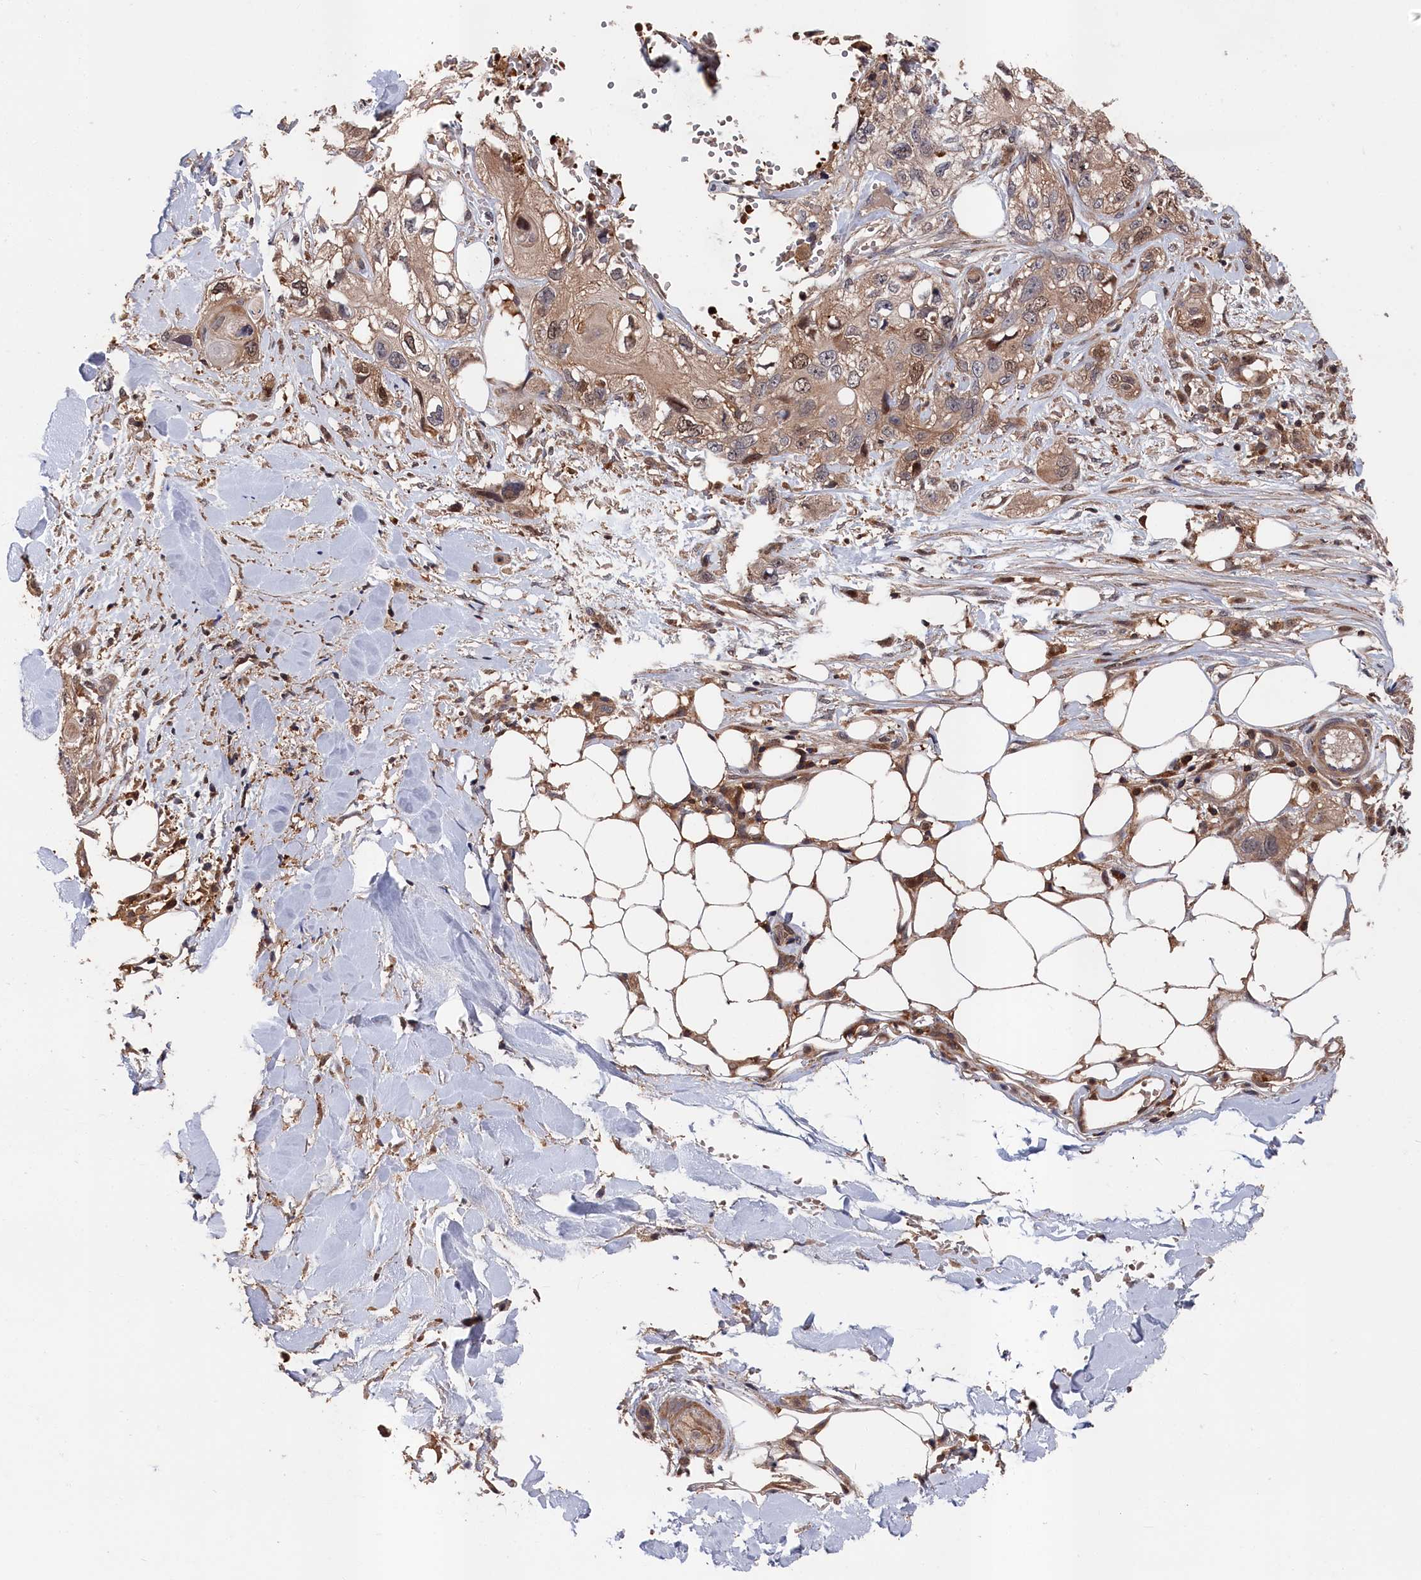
{"staining": {"intensity": "weak", "quantity": ">75%", "location": "cytoplasmic/membranous,nuclear"}, "tissue": "skin cancer", "cell_type": "Tumor cells", "image_type": "cancer", "snomed": [{"axis": "morphology", "description": "Normal tissue, NOS"}, {"axis": "morphology", "description": "Squamous cell carcinoma, NOS"}, {"axis": "topography", "description": "Skin"}], "caption": "Protein expression analysis of human skin cancer reveals weak cytoplasmic/membranous and nuclear staining in about >75% of tumor cells. Immunohistochemistry stains the protein in brown and the nuclei are stained blue.", "gene": "RMI2", "patient": {"sex": "male", "age": 72}}